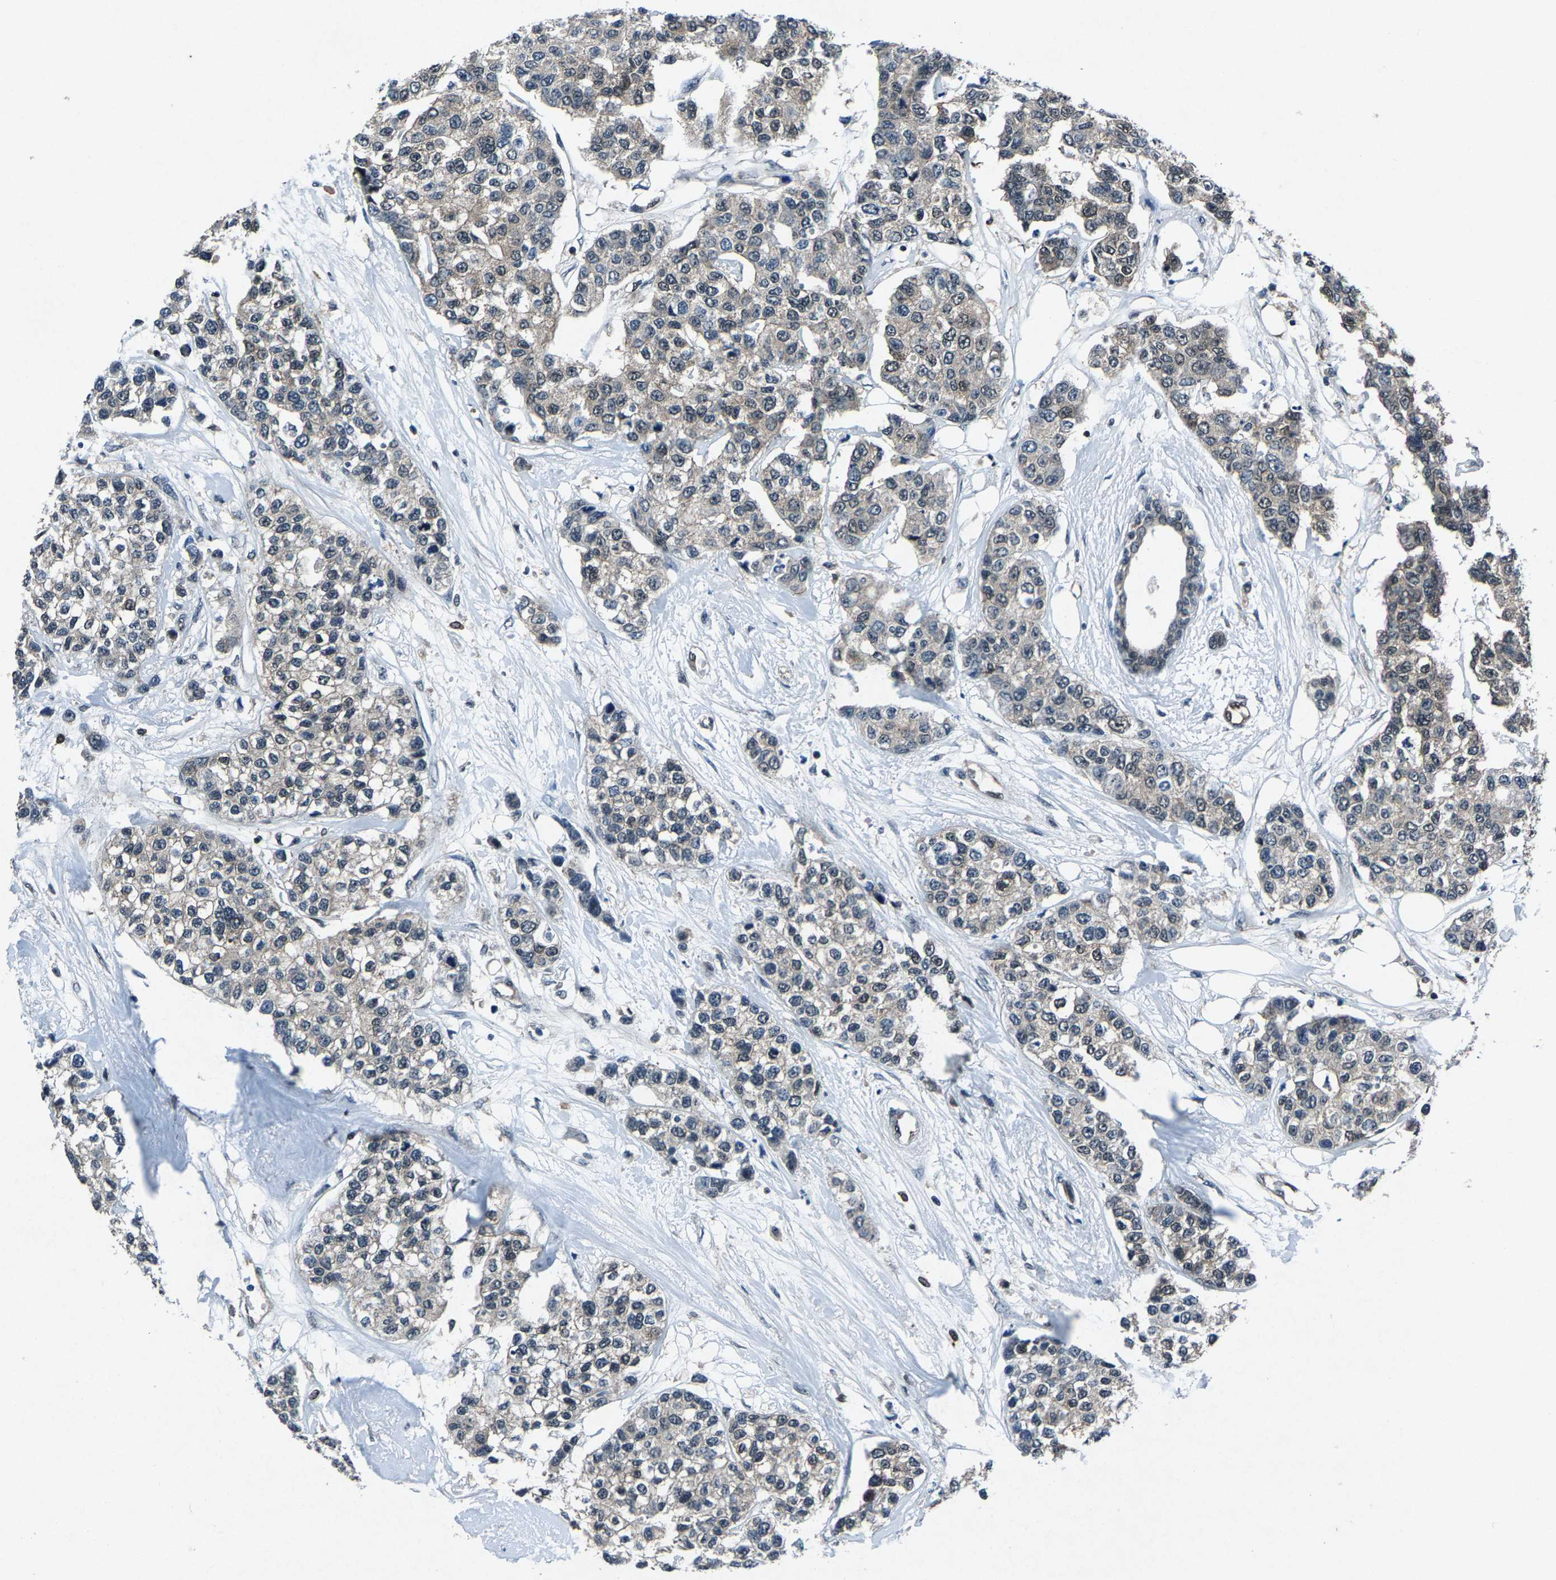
{"staining": {"intensity": "weak", "quantity": "<25%", "location": "cytoplasmic/membranous"}, "tissue": "breast cancer", "cell_type": "Tumor cells", "image_type": "cancer", "snomed": [{"axis": "morphology", "description": "Duct carcinoma"}, {"axis": "topography", "description": "Breast"}], "caption": "Breast cancer (infiltrating ductal carcinoma) was stained to show a protein in brown. There is no significant staining in tumor cells.", "gene": "ATXN3", "patient": {"sex": "female", "age": 51}}